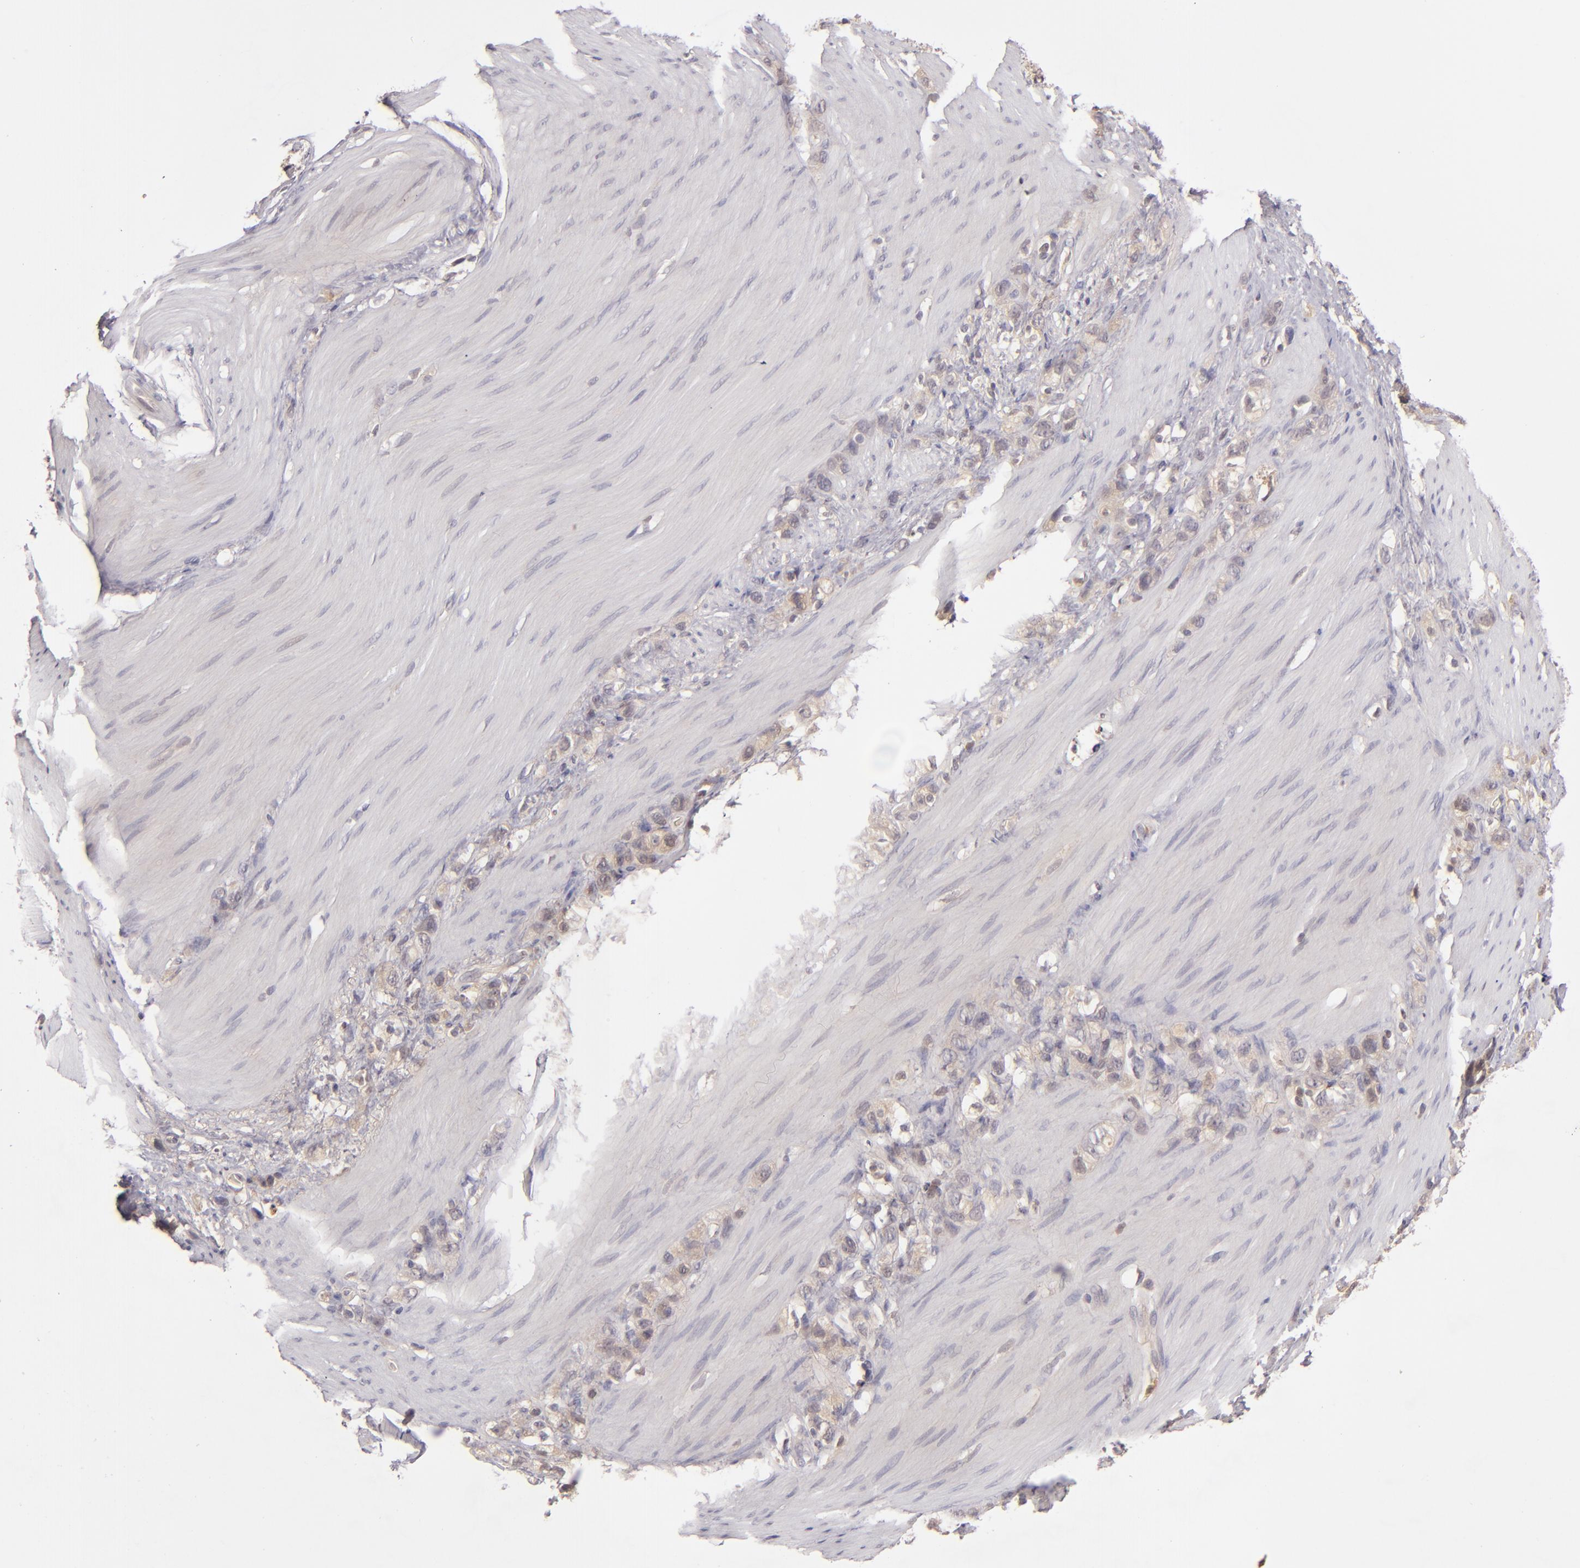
{"staining": {"intensity": "weak", "quantity": ">75%", "location": "cytoplasmic/membranous"}, "tissue": "stomach cancer", "cell_type": "Tumor cells", "image_type": "cancer", "snomed": [{"axis": "morphology", "description": "Normal tissue, NOS"}, {"axis": "morphology", "description": "Adenocarcinoma, NOS"}, {"axis": "morphology", "description": "Adenocarcinoma, High grade"}, {"axis": "topography", "description": "Stomach, upper"}, {"axis": "topography", "description": "Stomach"}], "caption": "Approximately >75% of tumor cells in stomach cancer display weak cytoplasmic/membranous protein staining as visualized by brown immunohistochemical staining.", "gene": "LRG1", "patient": {"sex": "female", "age": 65}}